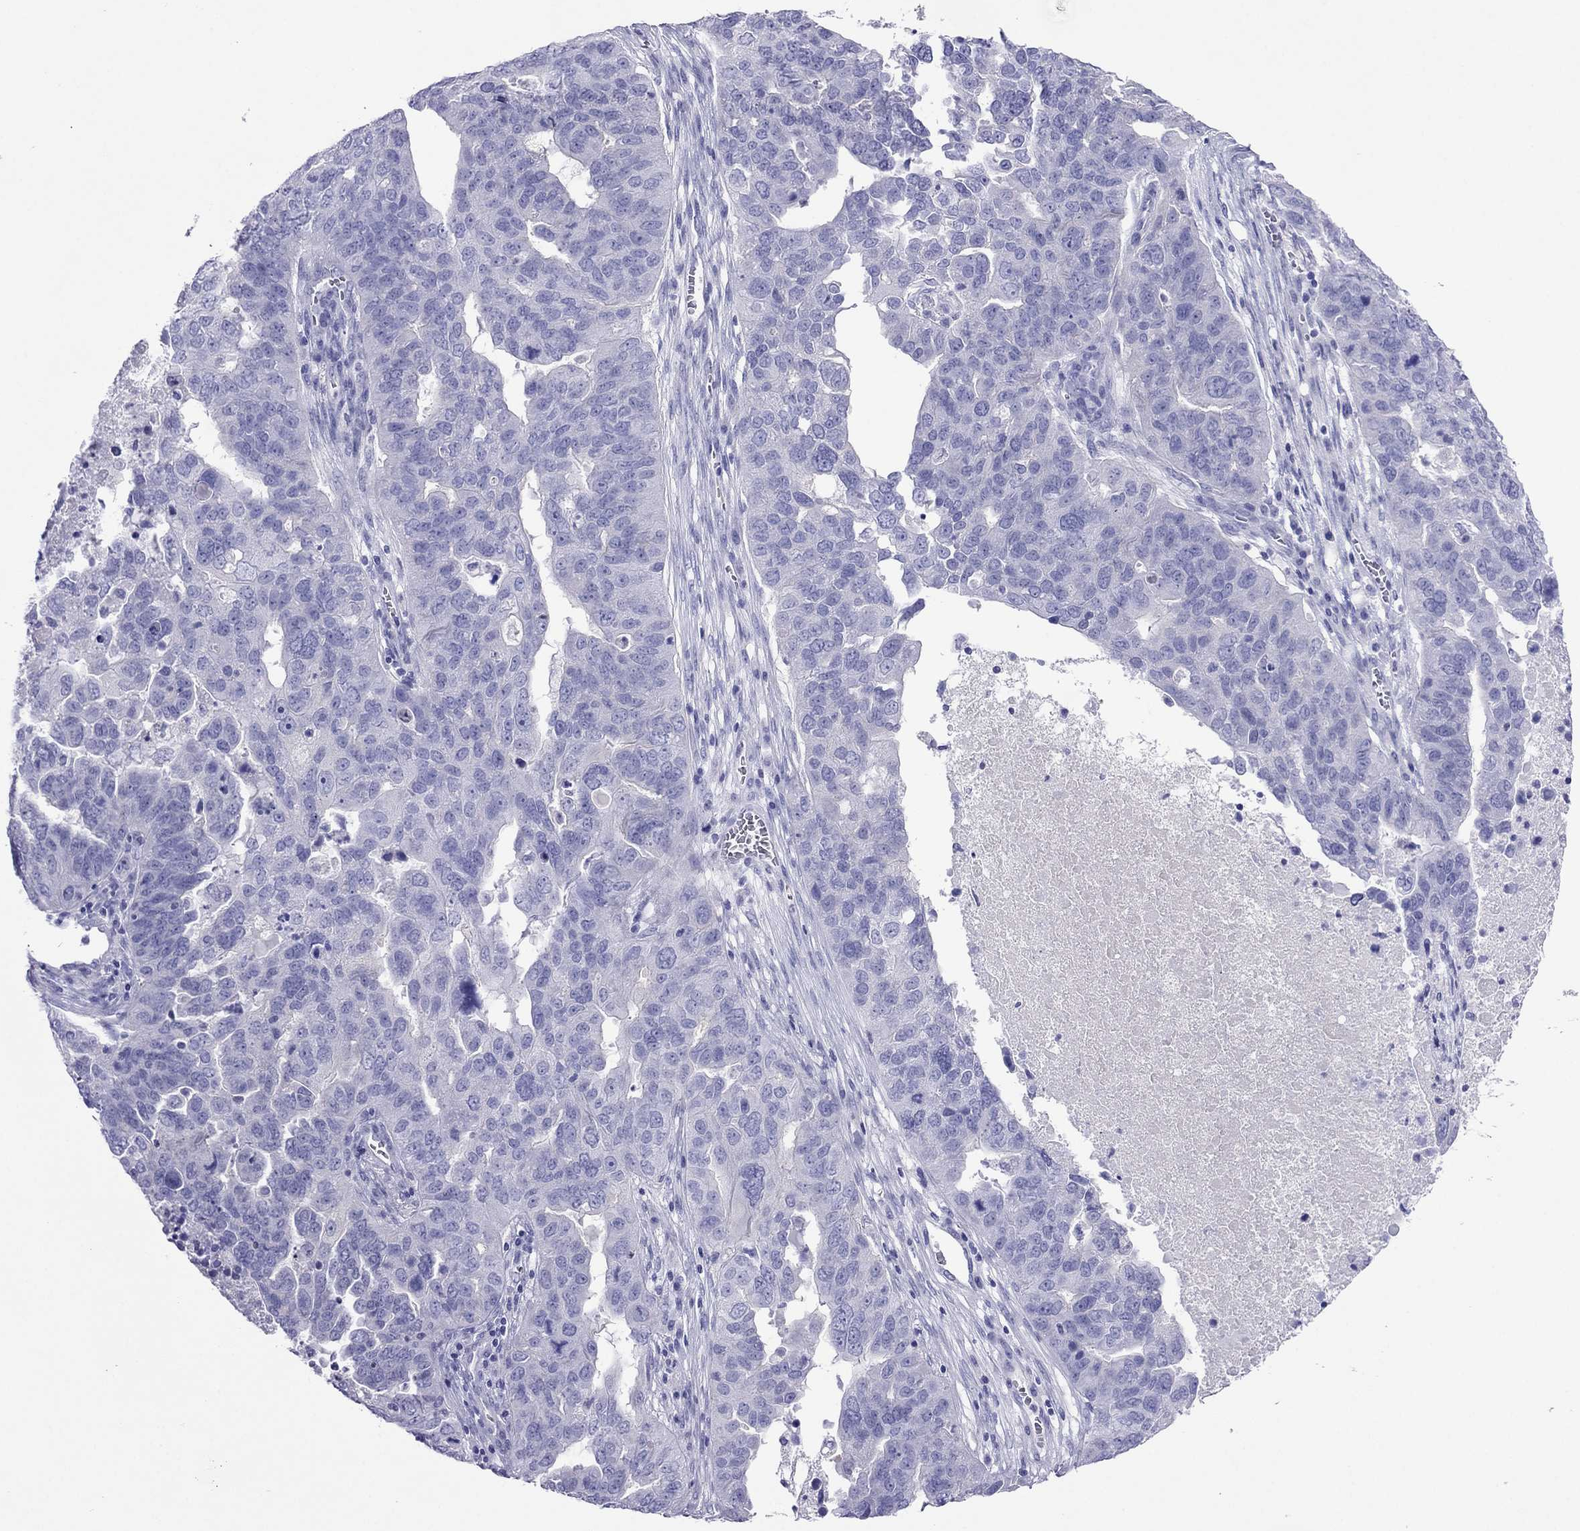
{"staining": {"intensity": "negative", "quantity": "none", "location": "none"}, "tissue": "ovarian cancer", "cell_type": "Tumor cells", "image_type": "cancer", "snomed": [{"axis": "morphology", "description": "Carcinoma, endometroid"}, {"axis": "topography", "description": "Soft tissue"}, {"axis": "topography", "description": "Ovary"}], "caption": "An image of ovarian cancer stained for a protein exhibits no brown staining in tumor cells. (Brightfield microscopy of DAB (3,3'-diaminobenzidine) immunohistochemistry at high magnification).", "gene": "PCDHA6", "patient": {"sex": "female", "age": 52}}